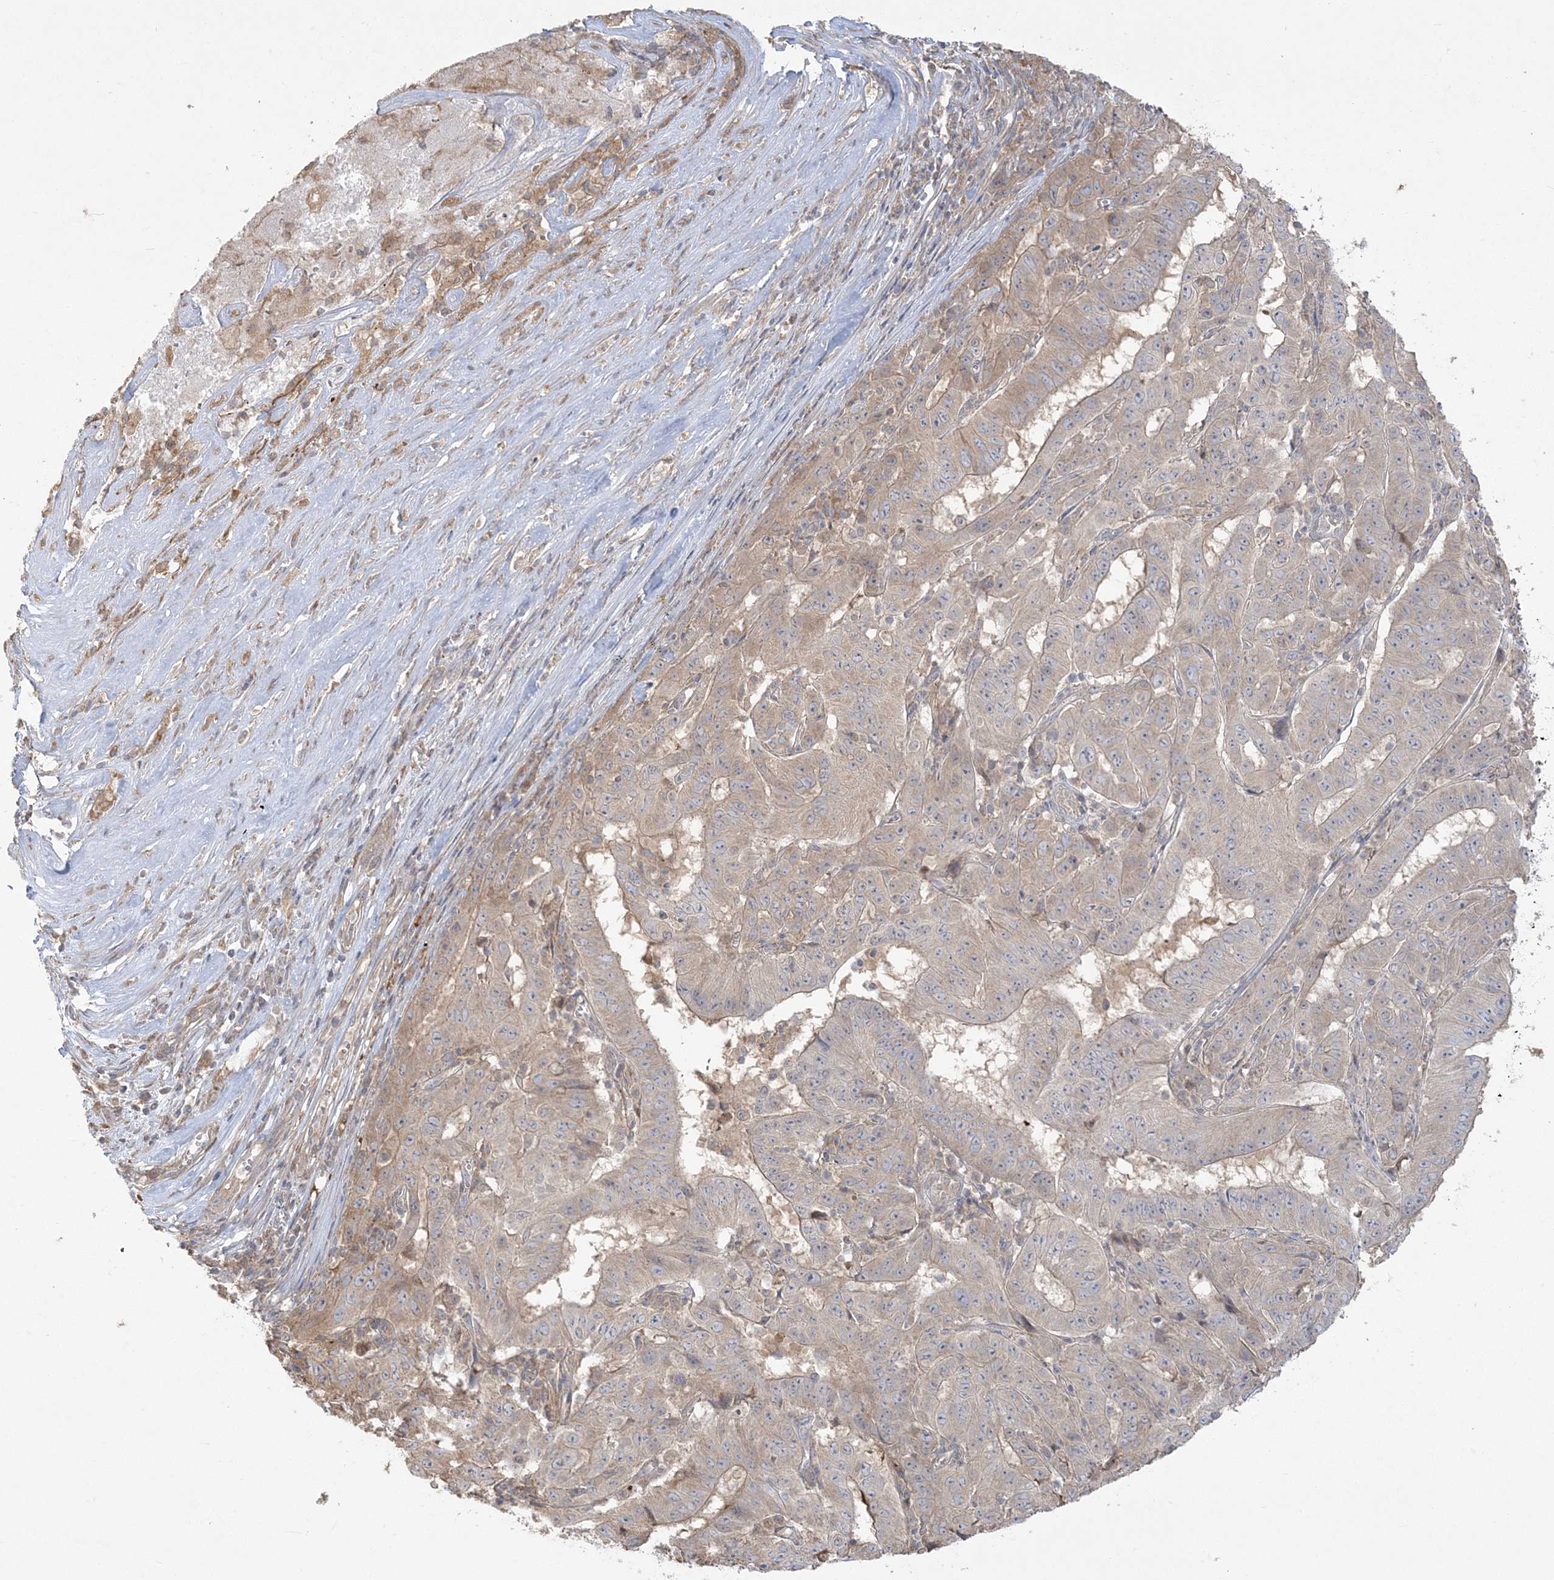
{"staining": {"intensity": "weak", "quantity": ">75%", "location": "cytoplasmic/membranous"}, "tissue": "pancreatic cancer", "cell_type": "Tumor cells", "image_type": "cancer", "snomed": [{"axis": "morphology", "description": "Adenocarcinoma, NOS"}, {"axis": "topography", "description": "Pancreas"}], "caption": "The image exhibits immunohistochemical staining of pancreatic cancer (adenocarcinoma). There is weak cytoplasmic/membranous positivity is appreciated in about >75% of tumor cells.", "gene": "ZC3H6", "patient": {"sex": "male", "age": 63}}